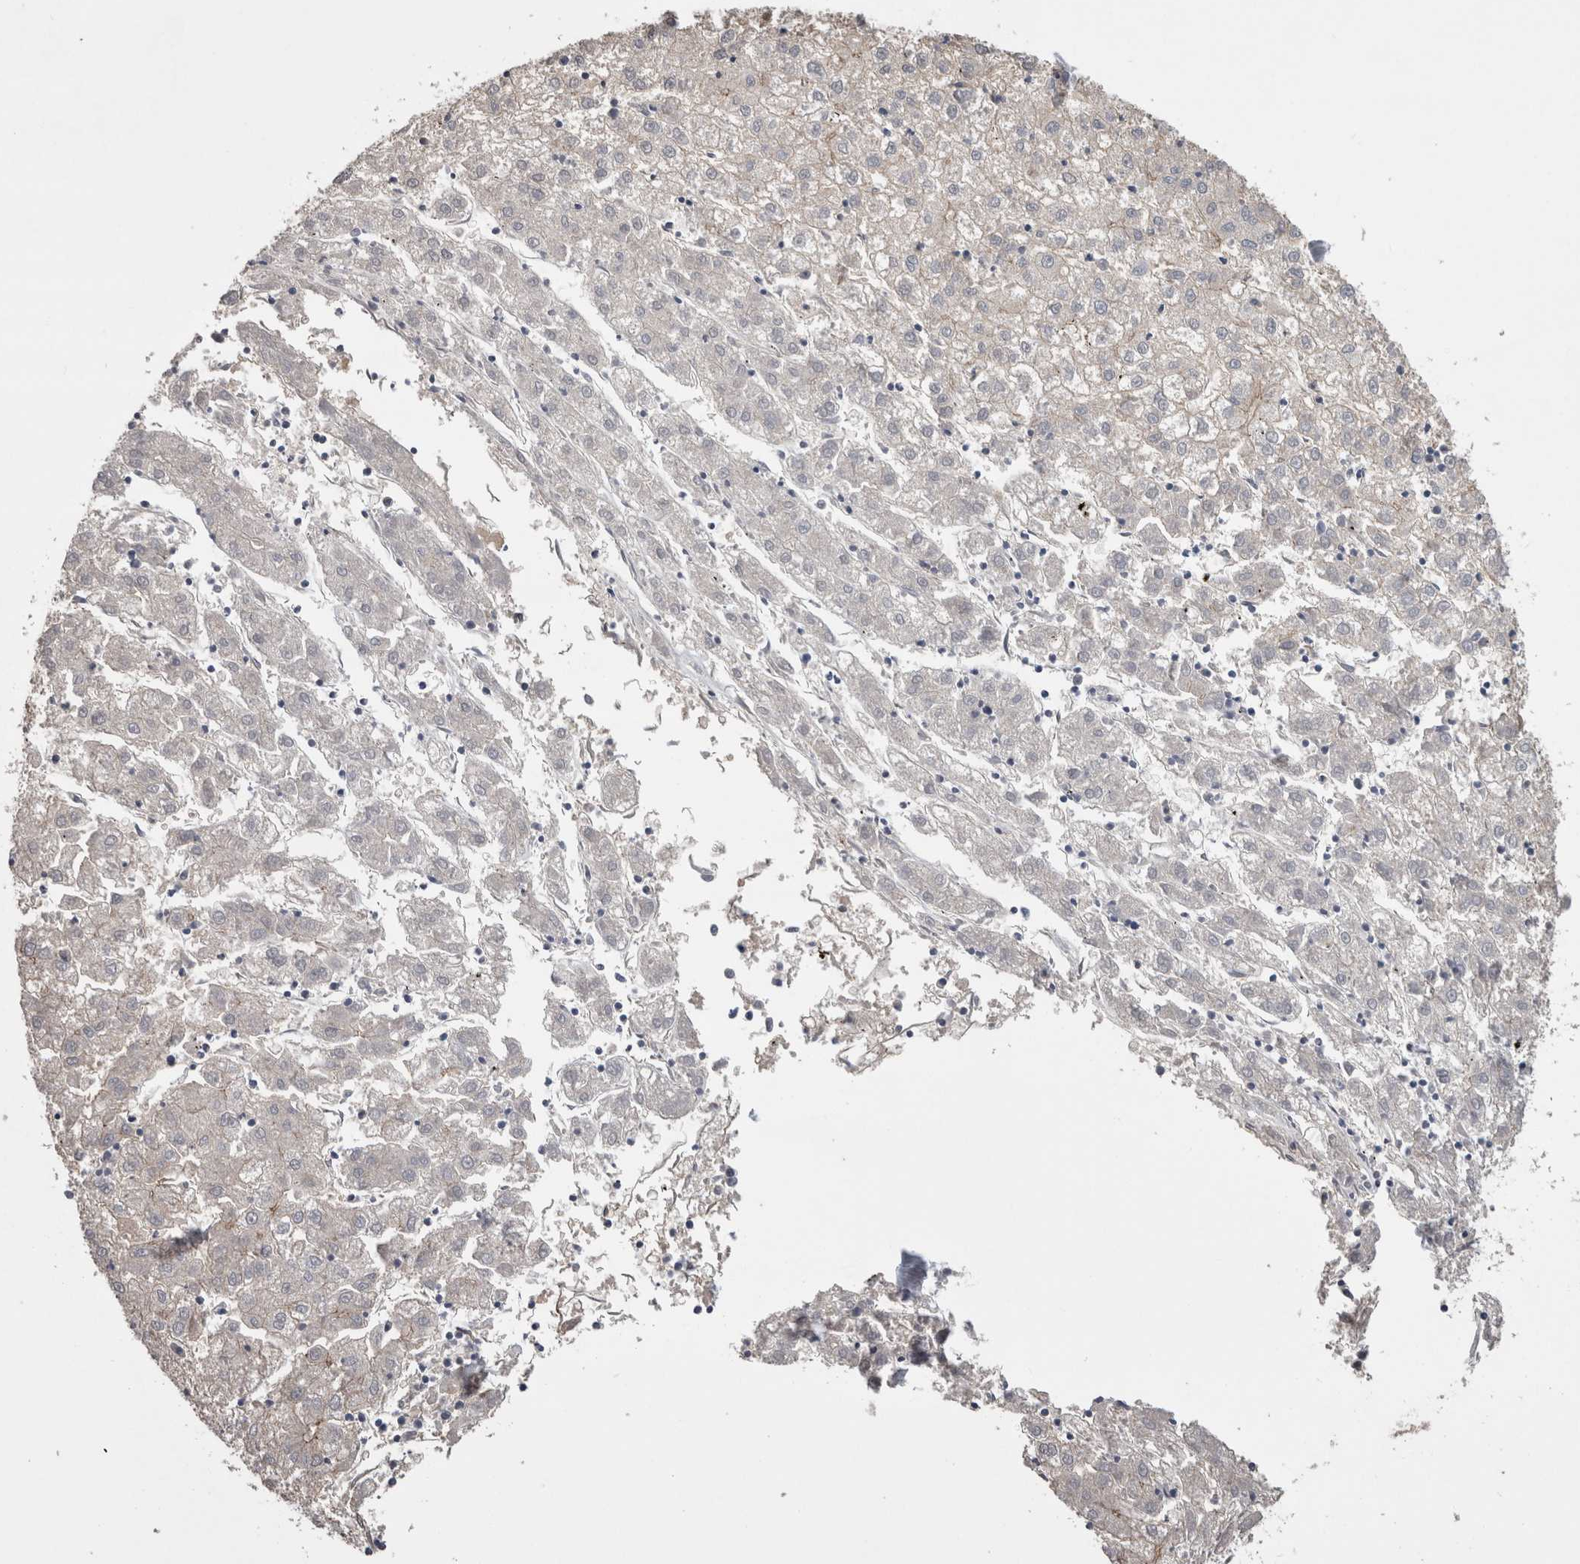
{"staining": {"intensity": "moderate", "quantity": "<25%", "location": "cytoplasmic/membranous"}, "tissue": "liver cancer", "cell_type": "Tumor cells", "image_type": "cancer", "snomed": [{"axis": "morphology", "description": "Carcinoma, Hepatocellular, NOS"}, {"axis": "topography", "description": "Liver"}], "caption": "Human liver cancer (hepatocellular carcinoma) stained for a protein (brown) demonstrates moderate cytoplasmic/membranous positive staining in about <25% of tumor cells.", "gene": "NECTIN2", "patient": {"sex": "male", "age": 72}}